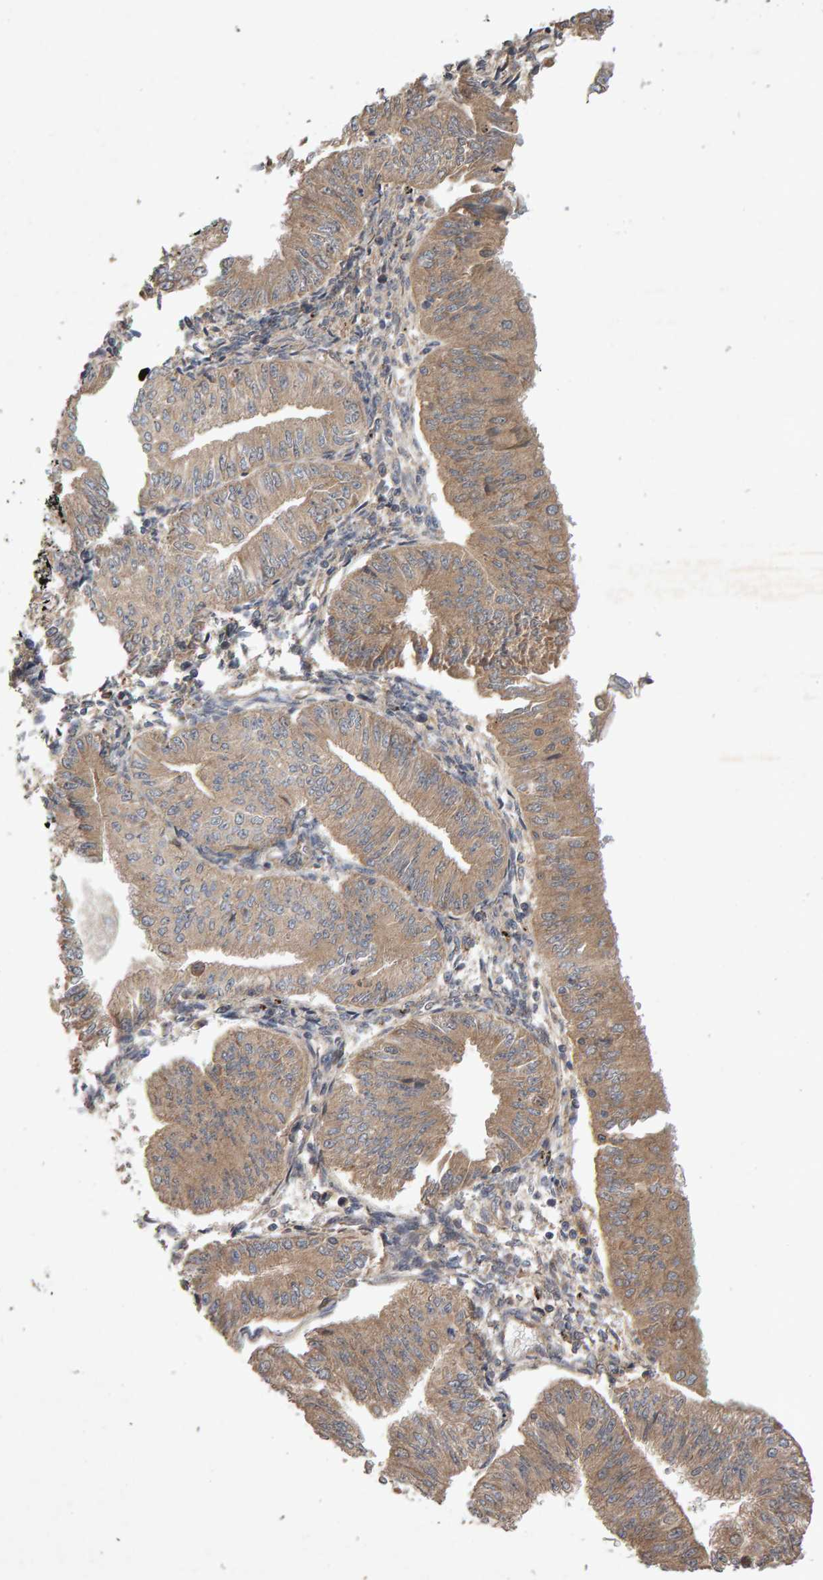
{"staining": {"intensity": "weak", "quantity": ">75%", "location": "cytoplasmic/membranous"}, "tissue": "endometrial cancer", "cell_type": "Tumor cells", "image_type": "cancer", "snomed": [{"axis": "morphology", "description": "Normal tissue, NOS"}, {"axis": "morphology", "description": "Adenocarcinoma, NOS"}, {"axis": "topography", "description": "Endometrium"}], "caption": "Weak cytoplasmic/membranous expression is seen in approximately >75% of tumor cells in endometrial adenocarcinoma. (Brightfield microscopy of DAB IHC at high magnification).", "gene": "RNF19A", "patient": {"sex": "female", "age": 53}}